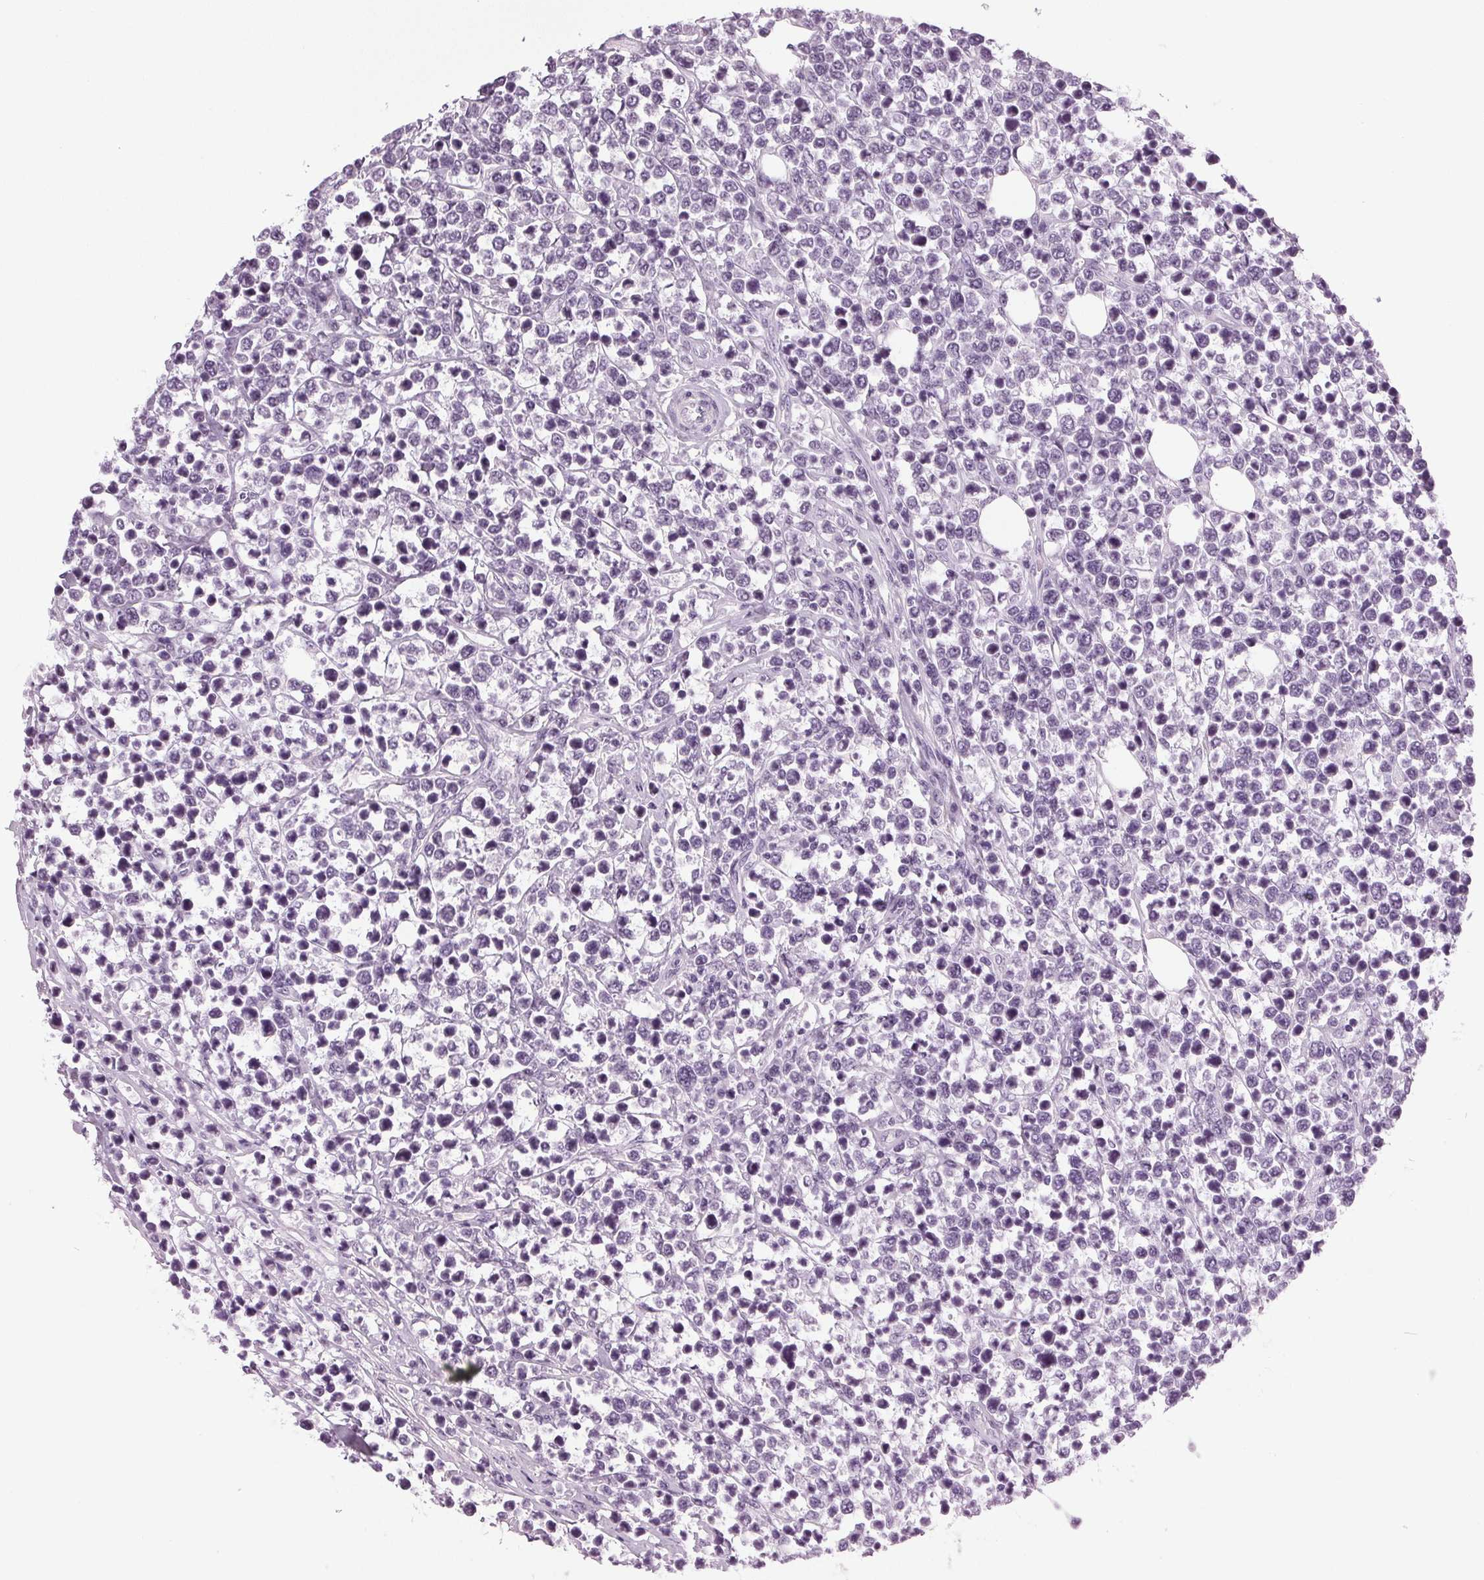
{"staining": {"intensity": "negative", "quantity": "none", "location": "none"}, "tissue": "lymphoma", "cell_type": "Tumor cells", "image_type": "cancer", "snomed": [{"axis": "morphology", "description": "Malignant lymphoma, non-Hodgkin's type, High grade"}, {"axis": "topography", "description": "Soft tissue"}], "caption": "IHC of human lymphoma reveals no expression in tumor cells.", "gene": "DNAH12", "patient": {"sex": "female", "age": 56}}